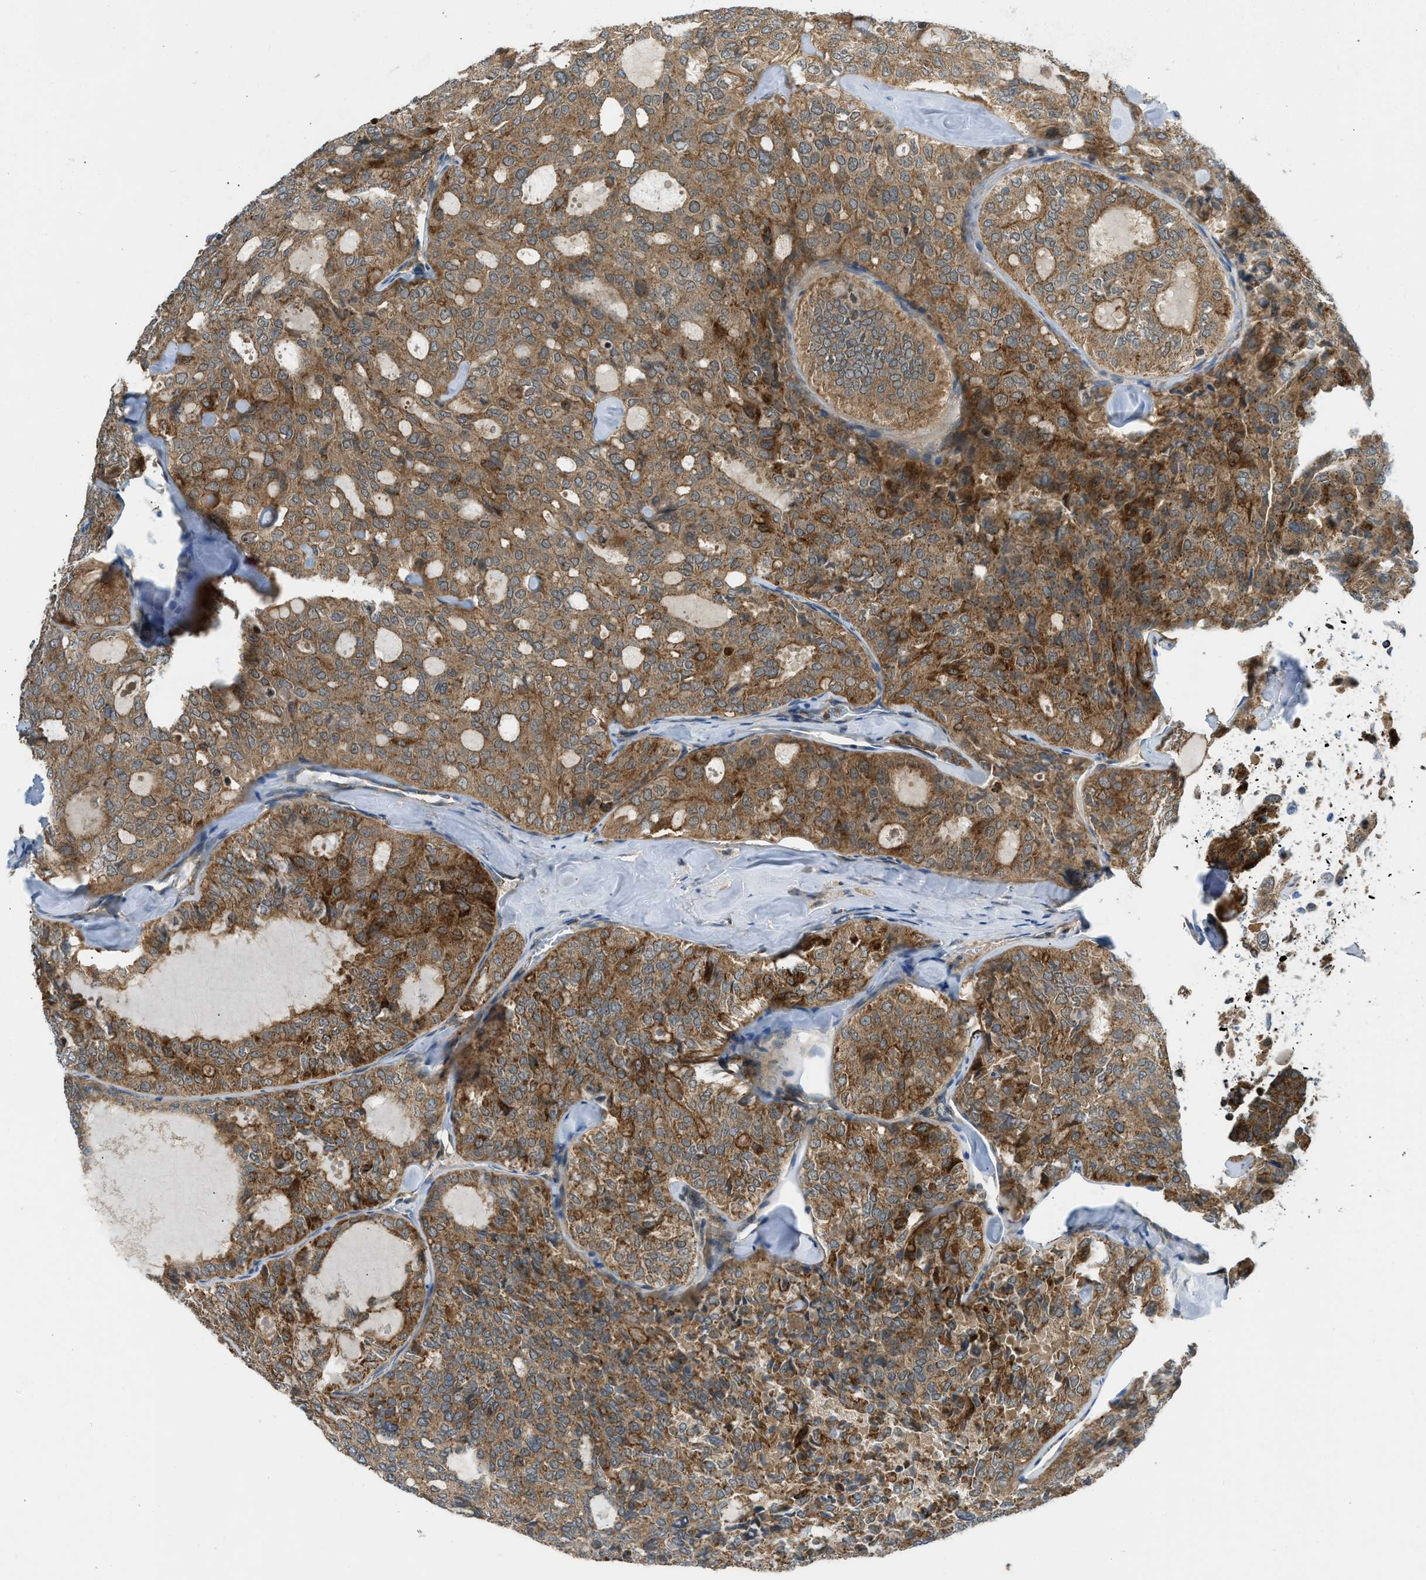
{"staining": {"intensity": "moderate", "quantity": ">75%", "location": "cytoplasmic/membranous"}, "tissue": "thyroid cancer", "cell_type": "Tumor cells", "image_type": "cancer", "snomed": [{"axis": "morphology", "description": "Follicular adenoma carcinoma, NOS"}, {"axis": "topography", "description": "Thyroid gland"}], "caption": "About >75% of tumor cells in thyroid follicular adenoma carcinoma display moderate cytoplasmic/membranous protein staining as visualized by brown immunohistochemical staining.", "gene": "SESN2", "patient": {"sex": "male", "age": 75}}